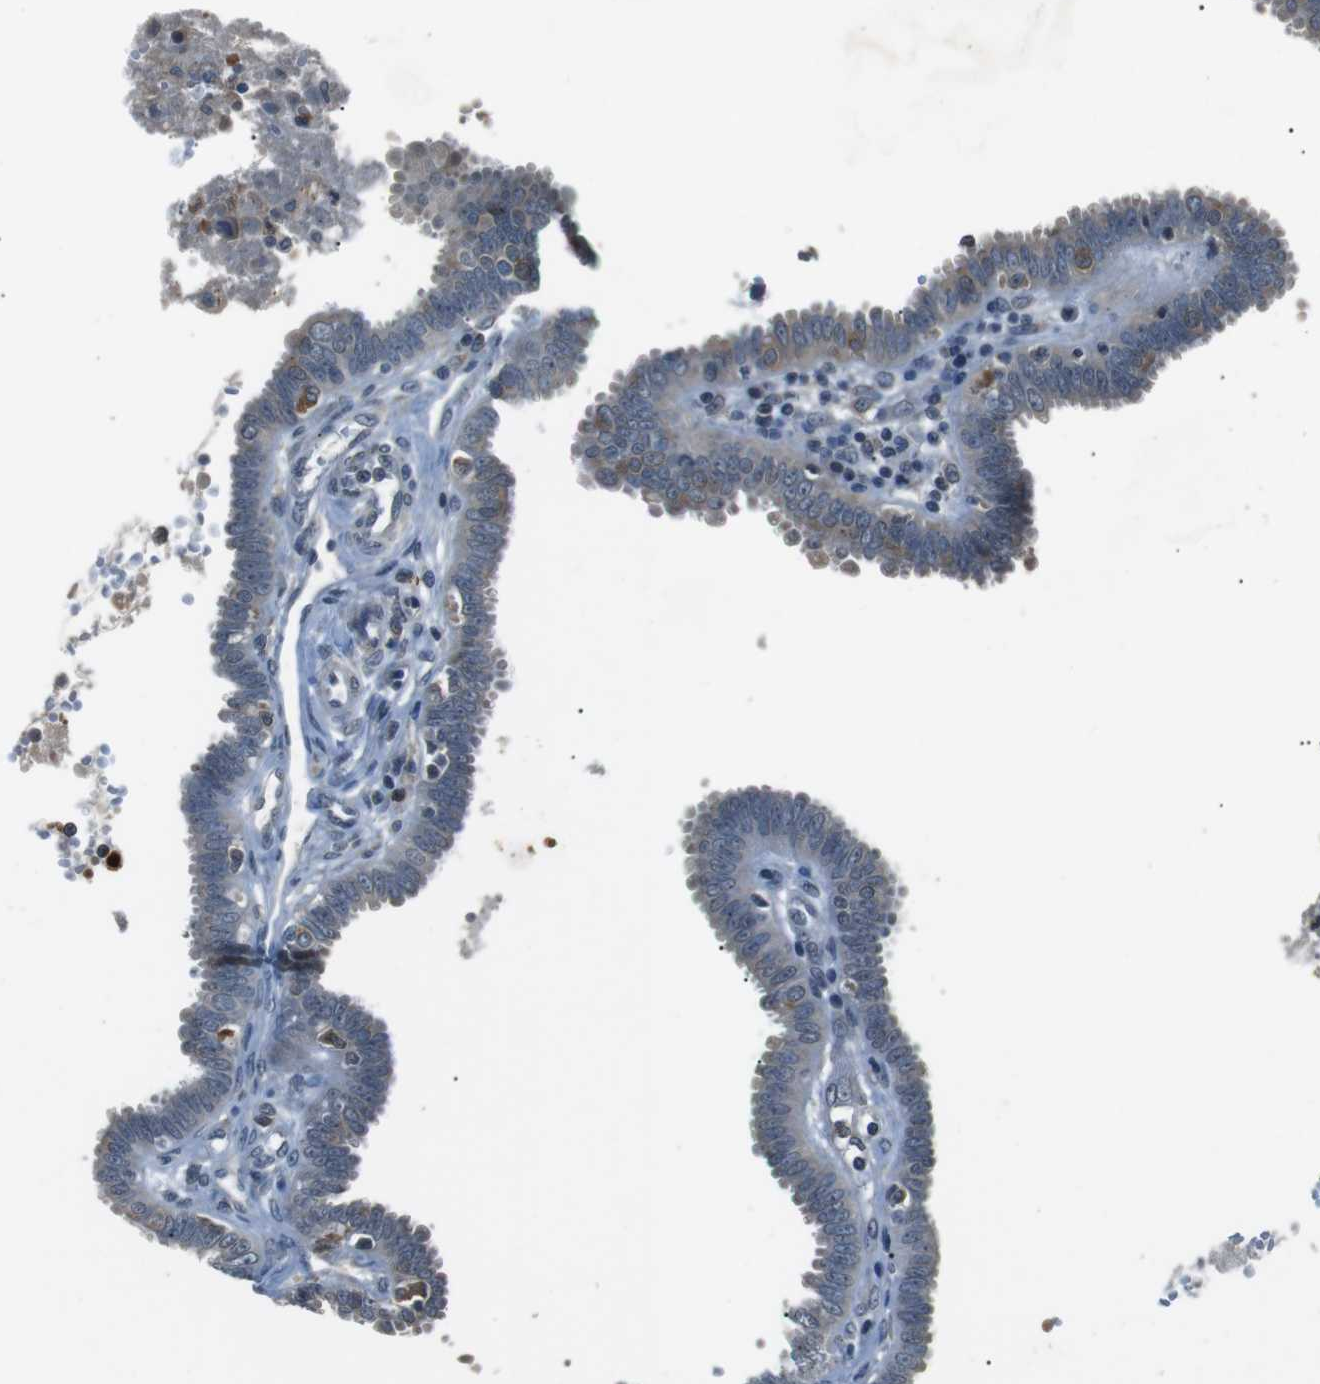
{"staining": {"intensity": "moderate", "quantity": ">75%", "location": "cytoplasmic/membranous"}, "tissue": "fallopian tube", "cell_type": "Glandular cells", "image_type": "normal", "snomed": [{"axis": "morphology", "description": "Normal tissue, NOS"}, {"axis": "topography", "description": "Fallopian tube"}], "caption": "Immunohistochemical staining of normal fallopian tube exhibits moderate cytoplasmic/membranous protein positivity in about >75% of glandular cells. (DAB IHC with brightfield microscopy, high magnification).", "gene": "NEK7", "patient": {"sex": "female", "age": 32}}